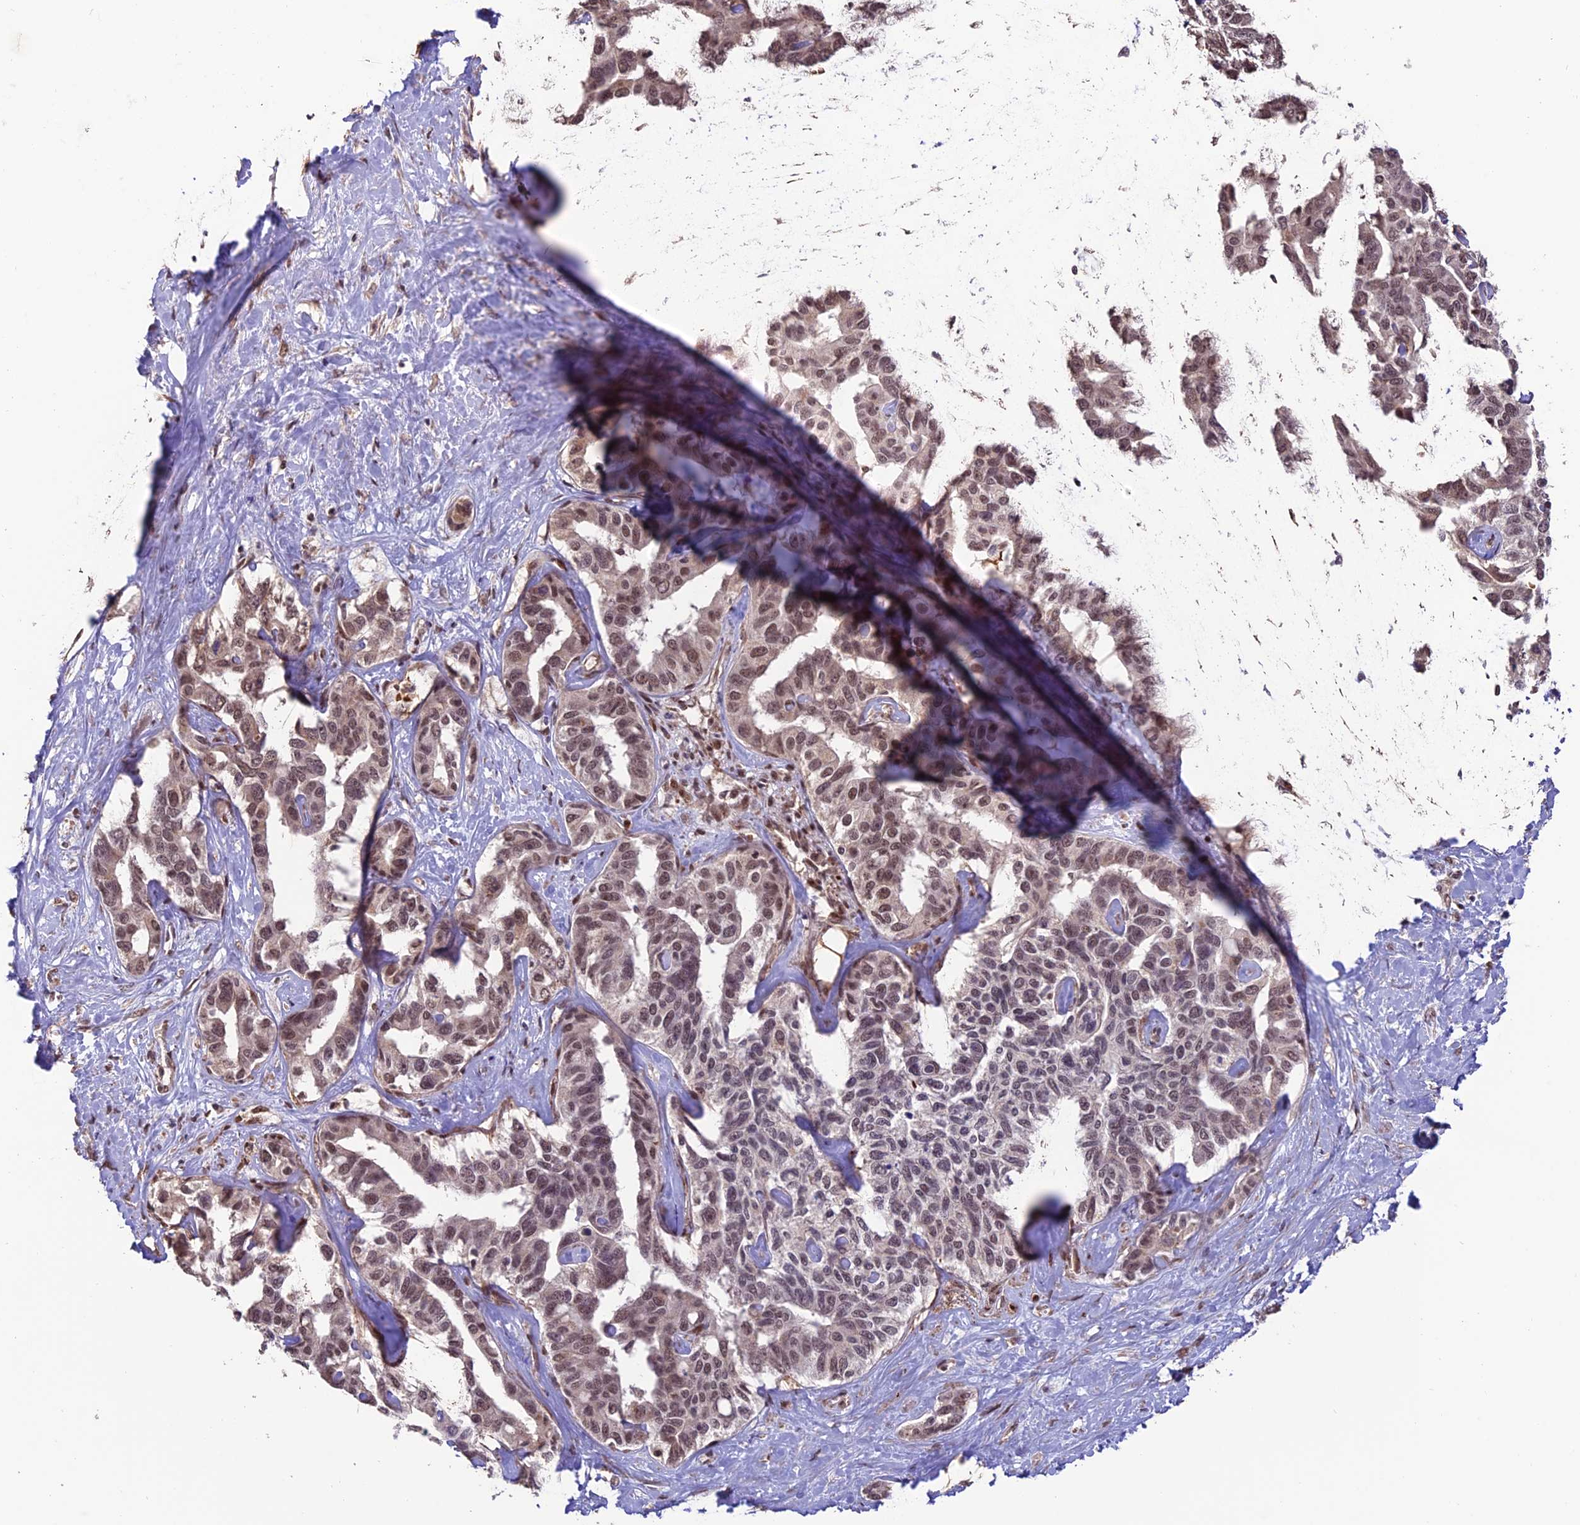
{"staining": {"intensity": "moderate", "quantity": ">75%", "location": "nuclear"}, "tissue": "liver cancer", "cell_type": "Tumor cells", "image_type": "cancer", "snomed": [{"axis": "morphology", "description": "Cholangiocarcinoma"}, {"axis": "topography", "description": "Liver"}], "caption": "An immunohistochemistry (IHC) photomicrograph of neoplastic tissue is shown. Protein staining in brown labels moderate nuclear positivity in cholangiocarcinoma (liver) within tumor cells. The protein is stained brown, and the nuclei are stained in blue (DAB IHC with brightfield microscopy, high magnification).", "gene": "CABIN1", "patient": {"sex": "male", "age": 59}}